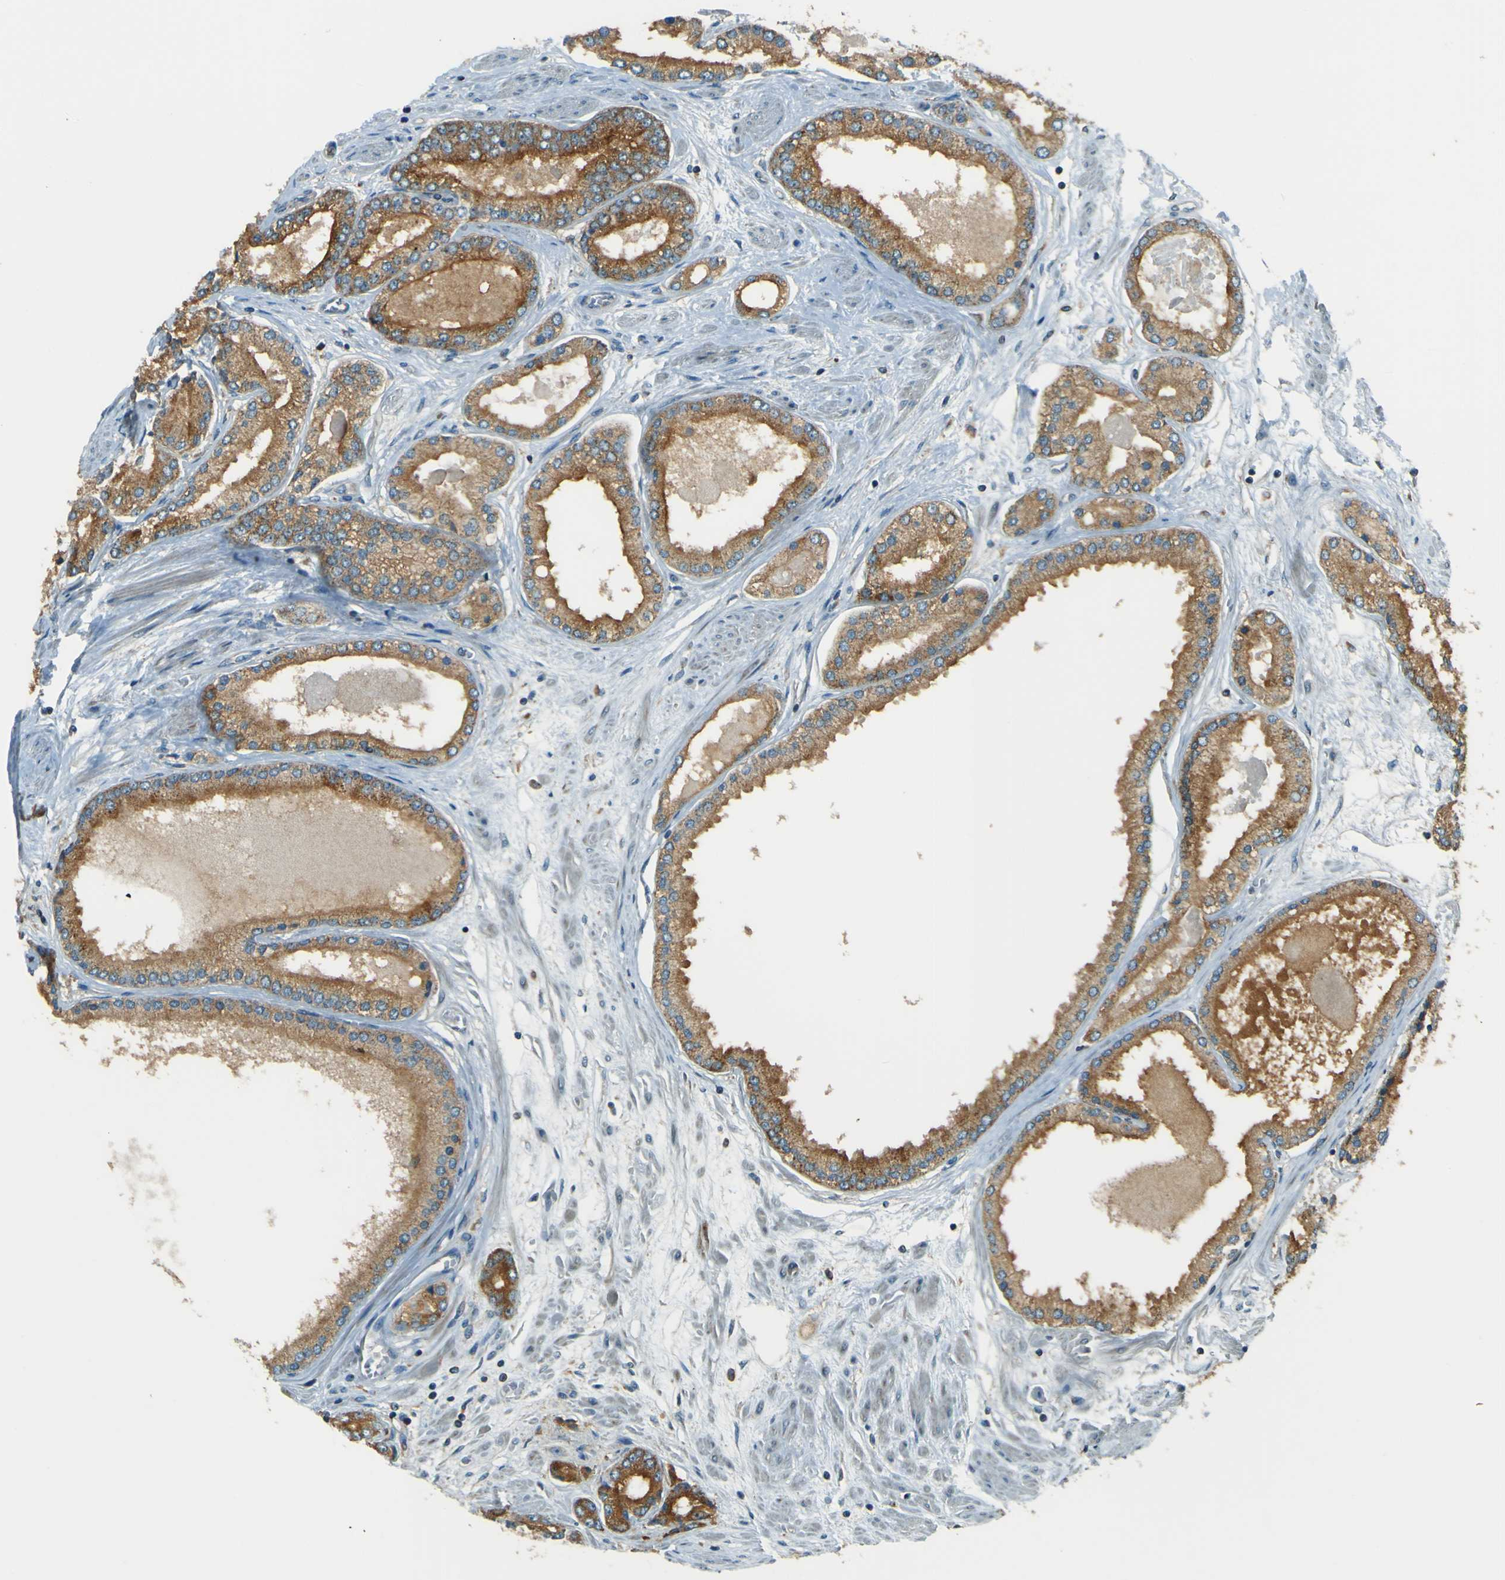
{"staining": {"intensity": "moderate", "quantity": ">75%", "location": "cytoplasmic/membranous"}, "tissue": "prostate cancer", "cell_type": "Tumor cells", "image_type": "cancer", "snomed": [{"axis": "morphology", "description": "Adenocarcinoma, High grade"}, {"axis": "topography", "description": "Prostate"}], "caption": "Immunohistochemistry of human prostate cancer (adenocarcinoma (high-grade)) exhibits medium levels of moderate cytoplasmic/membranous expression in about >75% of tumor cells.", "gene": "DNAJC5", "patient": {"sex": "male", "age": 59}}